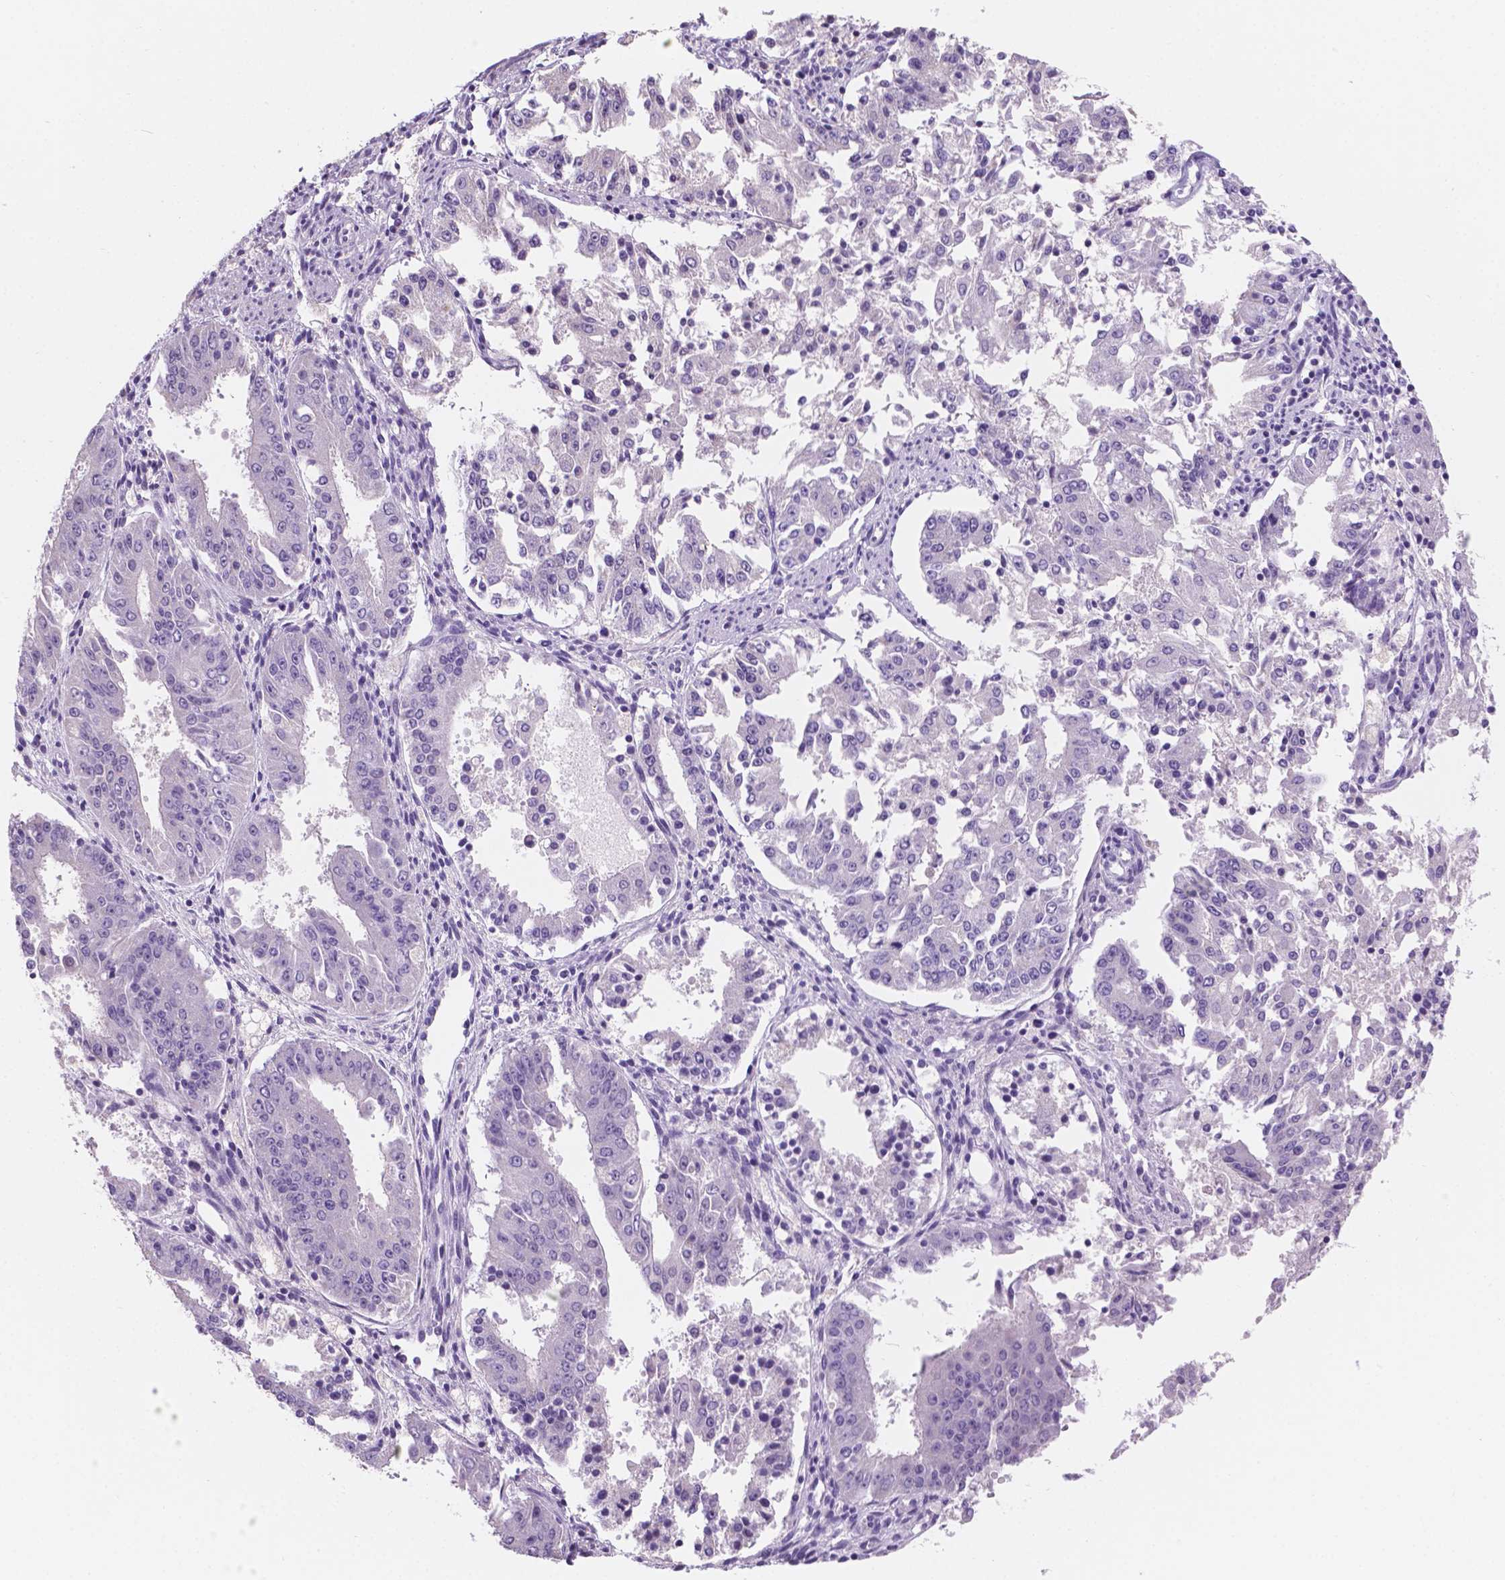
{"staining": {"intensity": "negative", "quantity": "none", "location": "none"}, "tissue": "ovarian cancer", "cell_type": "Tumor cells", "image_type": "cancer", "snomed": [{"axis": "morphology", "description": "Carcinoma, endometroid"}, {"axis": "topography", "description": "Ovary"}], "caption": "This is a histopathology image of IHC staining of endometroid carcinoma (ovarian), which shows no expression in tumor cells.", "gene": "SBSN", "patient": {"sex": "female", "age": 42}}